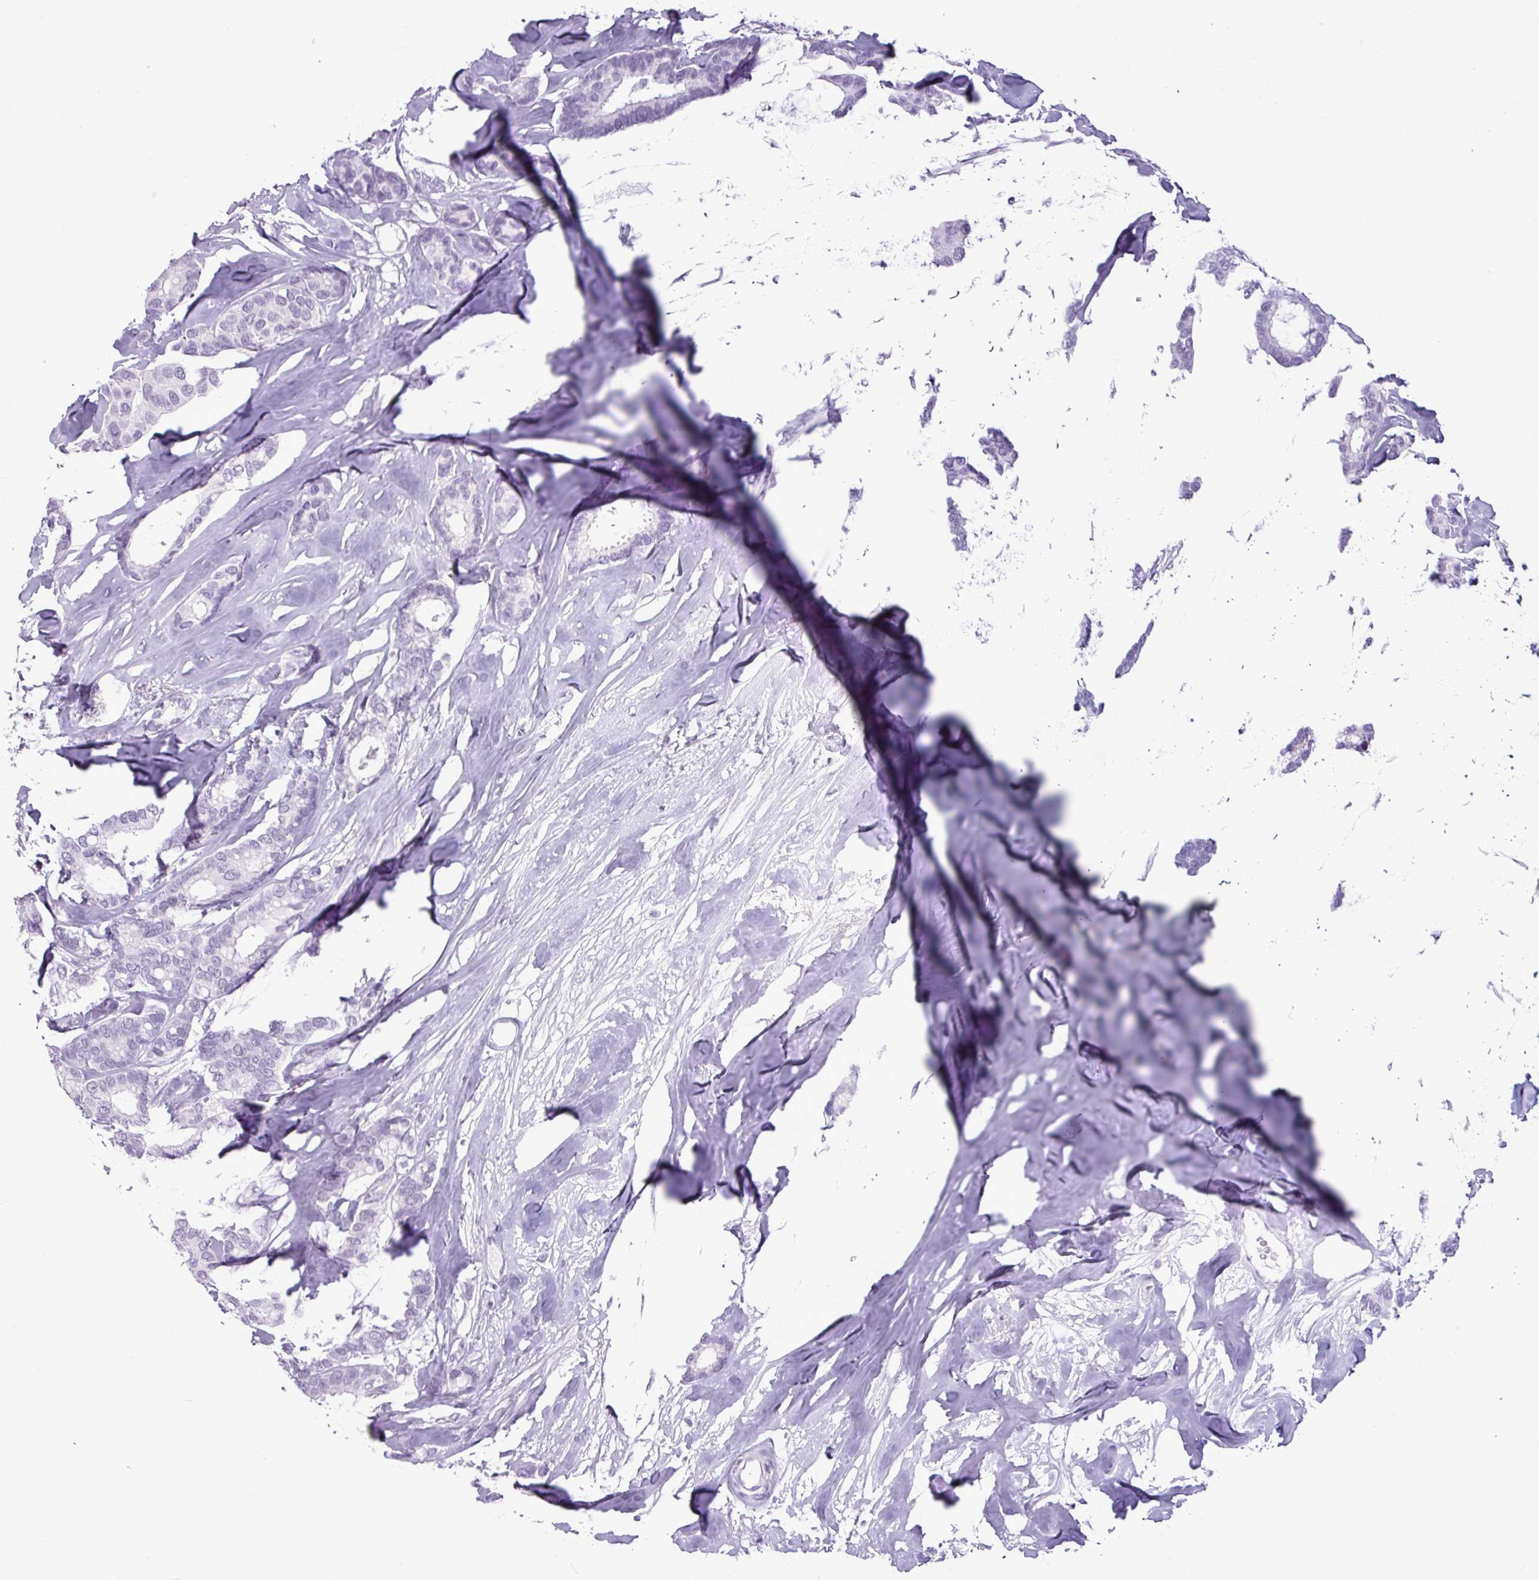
{"staining": {"intensity": "negative", "quantity": "none", "location": "none"}, "tissue": "breast cancer", "cell_type": "Tumor cells", "image_type": "cancer", "snomed": [{"axis": "morphology", "description": "Duct carcinoma"}, {"axis": "topography", "description": "Breast"}], "caption": "High power microscopy photomicrograph of an immunohistochemistry (IHC) histopathology image of breast cancer (infiltrating ductal carcinoma), revealing no significant expression in tumor cells.", "gene": "AMY2A", "patient": {"sex": "female", "age": 87}}